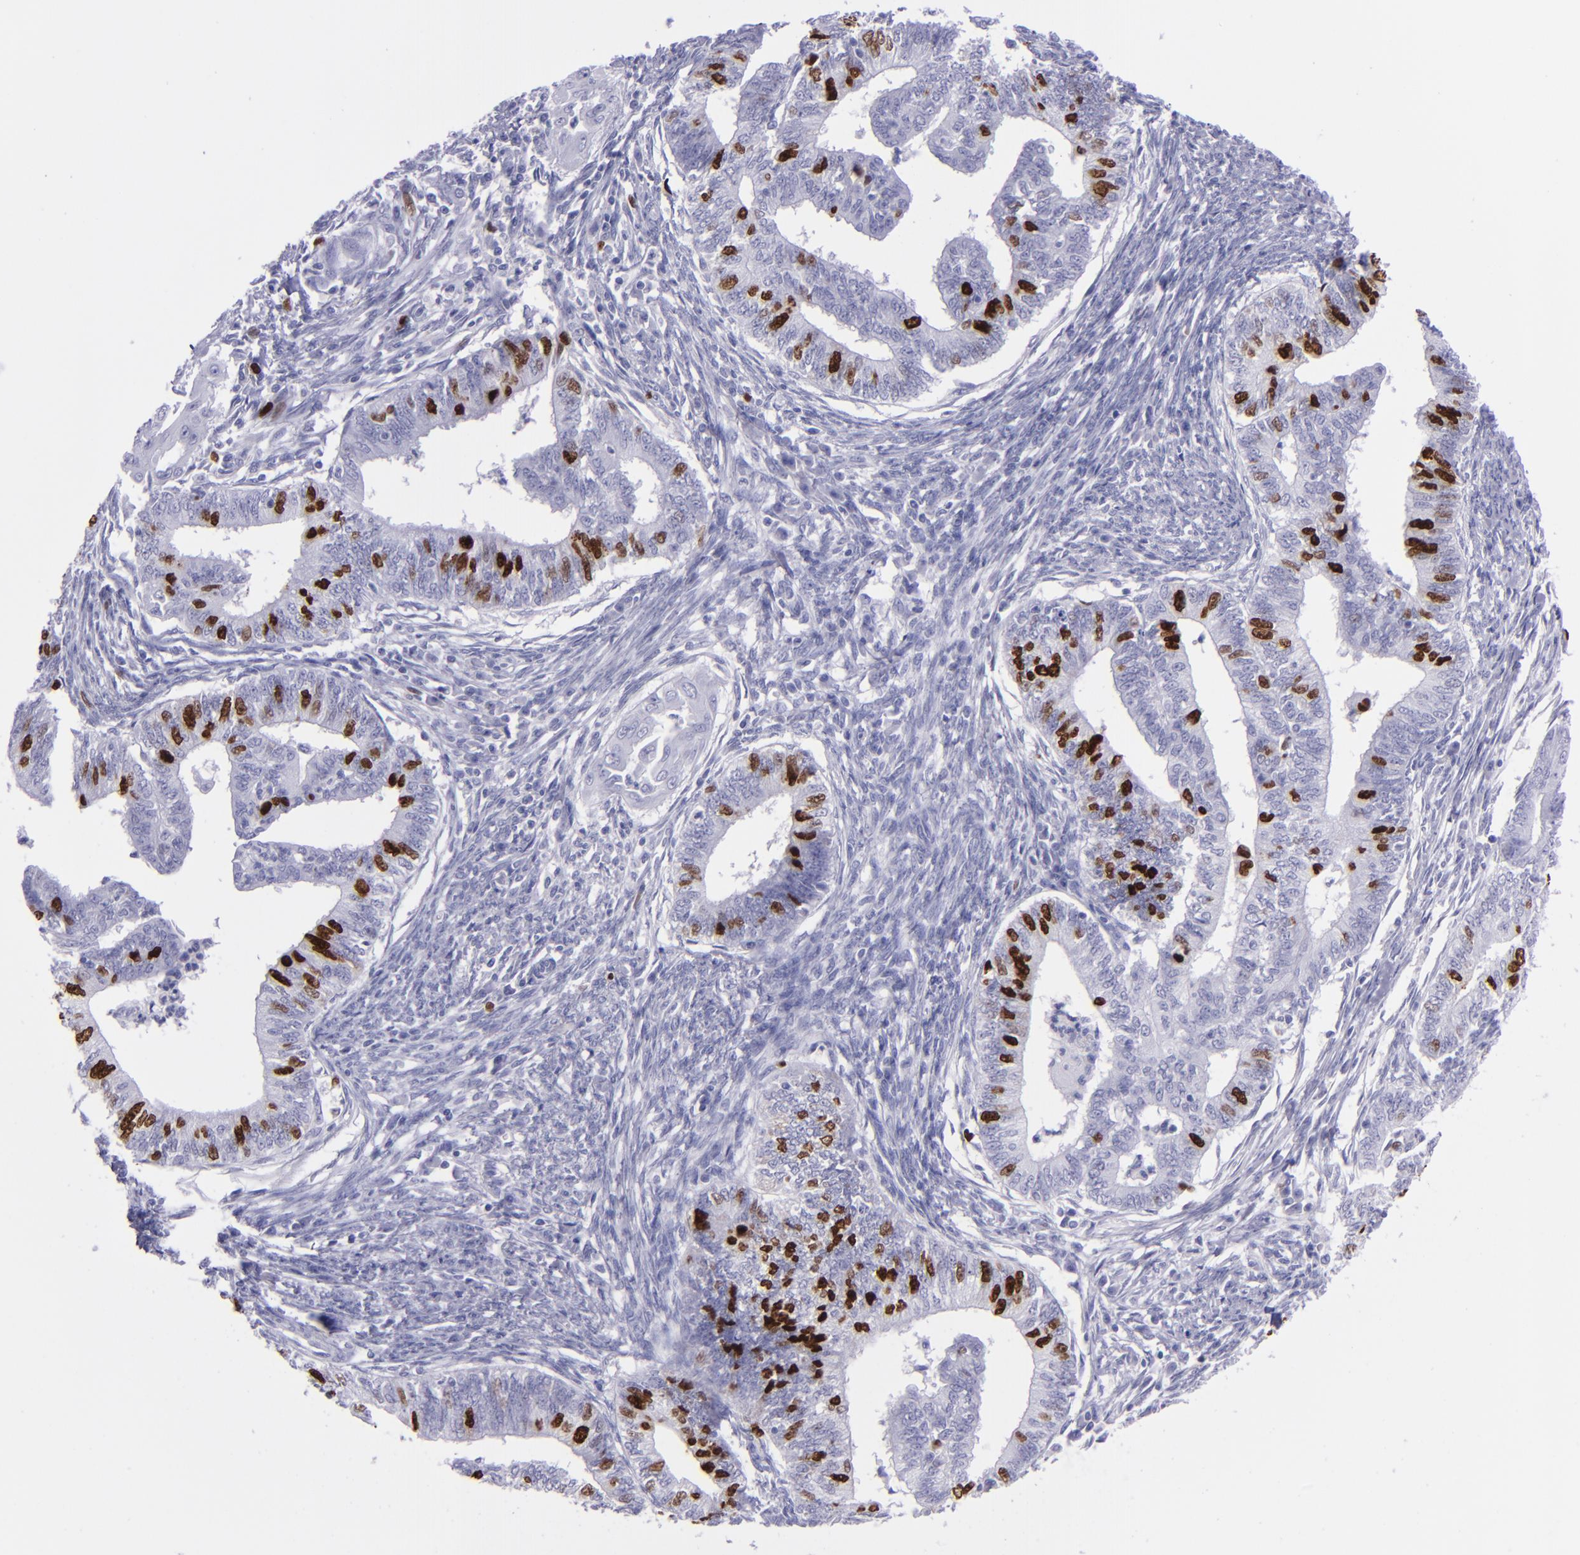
{"staining": {"intensity": "strong", "quantity": "<25%", "location": "nuclear"}, "tissue": "endometrial cancer", "cell_type": "Tumor cells", "image_type": "cancer", "snomed": [{"axis": "morphology", "description": "Adenocarcinoma, NOS"}, {"axis": "topography", "description": "Endometrium"}], "caption": "Immunohistochemical staining of adenocarcinoma (endometrial) exhibits medium levels of strong nuclear staining in about <25% of tumor cells.", "gene": "TOP2A", "patient": {"sex": "female", "age": 66}}